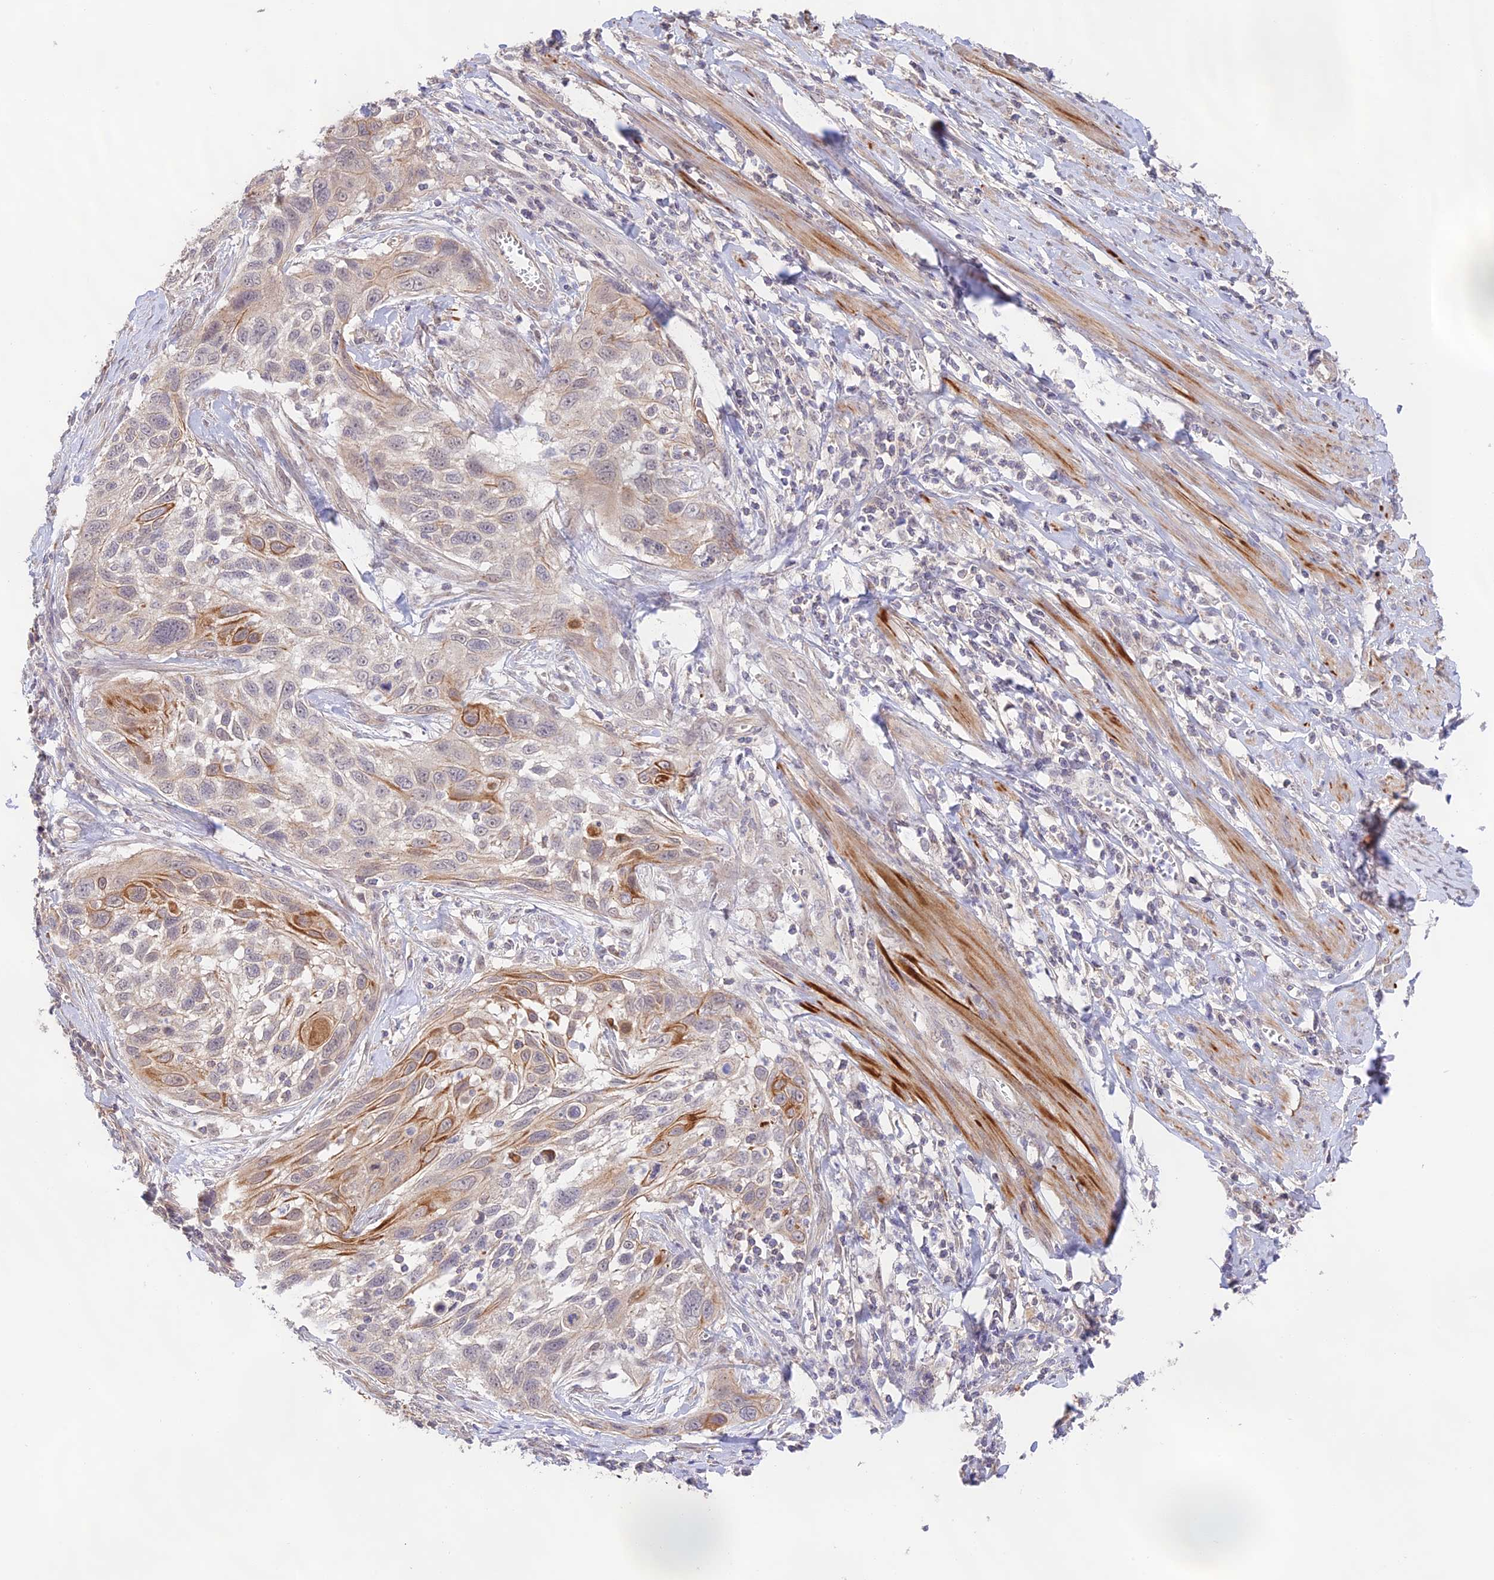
{"staining": {"intensity": "moderate", "quantity": "25%-75%", "location": "cytoplasmic/membranous"}, "tissue": "cervical cancer", "cell_type": "Tumor cells", "image_type": "cancer", "snomed": [{"axis": "morphology", "description": "Squamous cell carcinoma, NOS"}, {"axis": "topography", "description": "Cervix"}], "caption": "High-power microscopy captured an immunohistochemistry (IHC) micrograph of cervical cancer (squamous cell carcinoma), revealing moderate cytoplasmic/membranous expression in about 25%-75% of tumor cells. (IHC, brightfield microscopy, high magnification).", "gene": "CAMSAP3", "patient": {"sex": "female", "age": 70}}